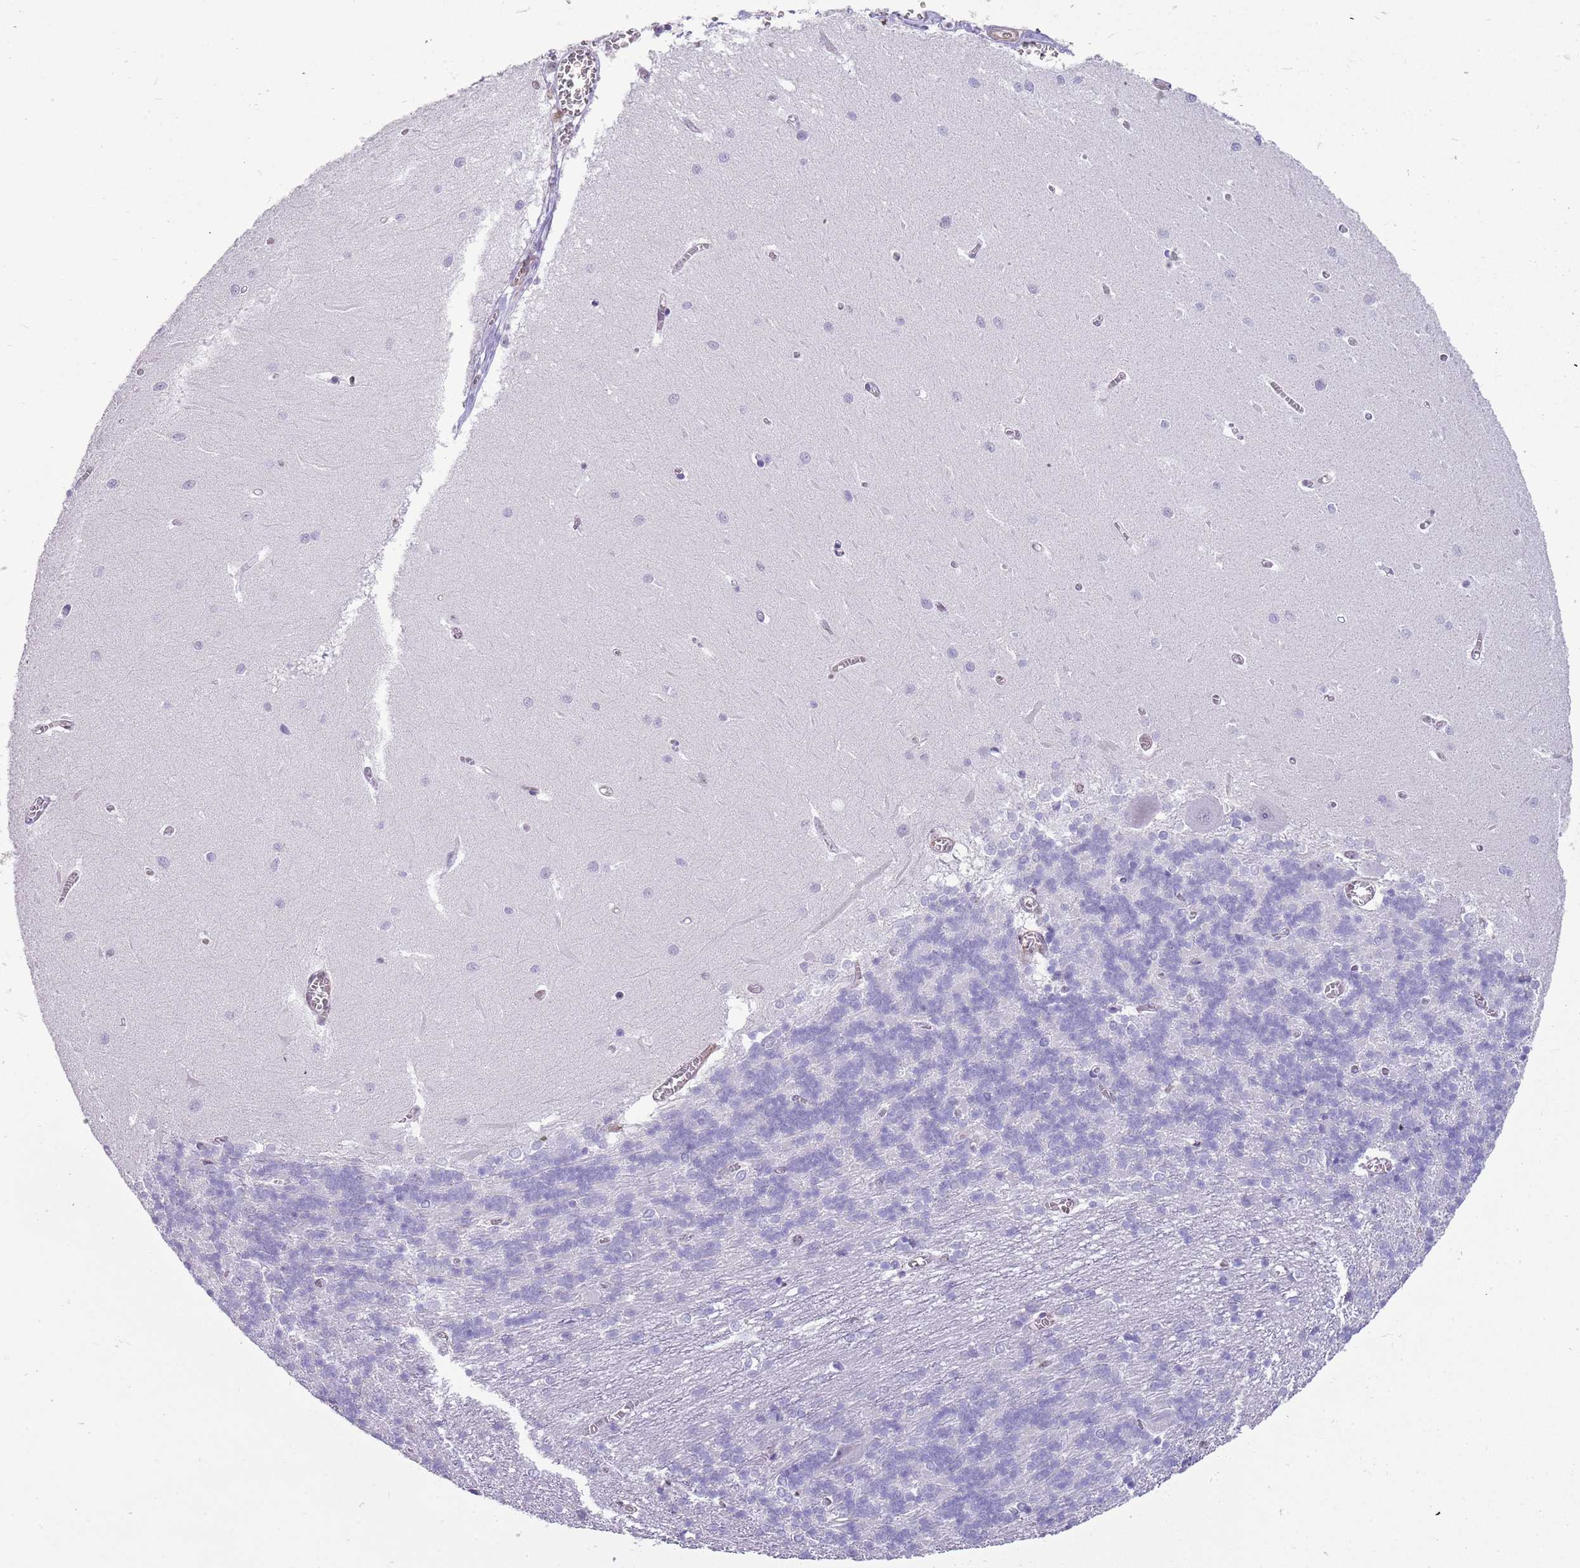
{"staining": {"intensity": "negative", "quantity": "none", "location": "none"}, "tissue": "cerebellum", "cell_type": "Cells in granular layer", "image_type": "normal", "snomed": [{"axis": "morphology", "description": "Normal tissue, NOS"}, {"axis": "topography", "description": "Cerebellum"}], "caption": "DAB immunohistochemical staining of unremarkable cerebellum exhibits no significant positivity in cells in granular layer. (Brightfield microscopy of DAB (3,3'-diaminobenzidine) immunohistochemistry at high magnification).", "gene": "ENSG00000271254", "patient": {"sex": "male", "age": 37}}